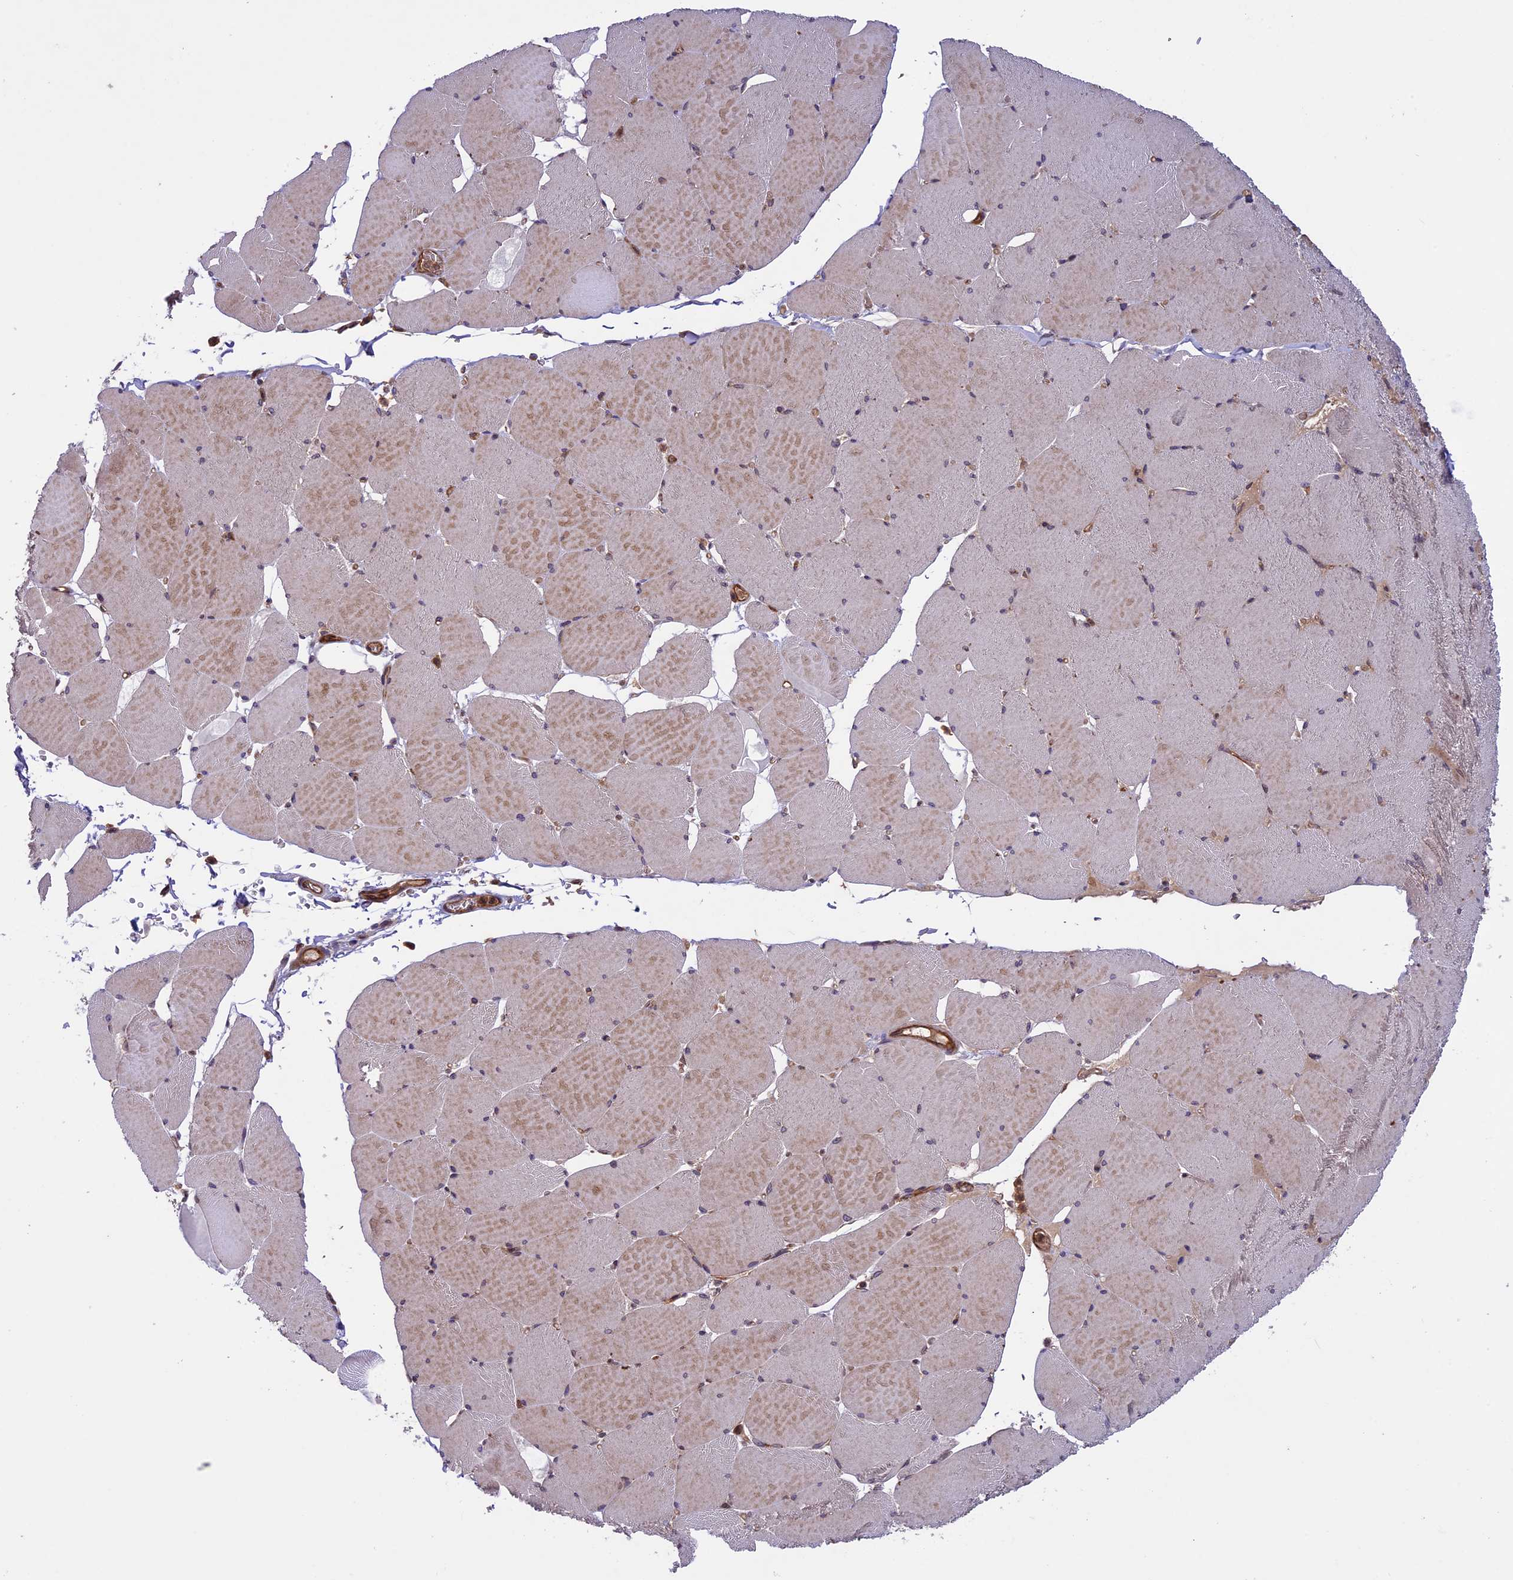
{"staining": {"intensity": "weak", "quantity": ">75%", "location": "cytoplasmic/membranous,nuclear"}, "tissue": "skeletal muscle", "cell_type": "Myocytes", "image_type": "normal", "snomed": [{"axis": "morphology", "description": "Normal tissue, NOS"}, {"axis": "topography", "description": "Skeletal muscle"}, {"axis": "topography", "description": "Head-Neck"}], "caption": "Immunohistochemical staining of benign human skeletal muscle demonstrates >75% levels of weak cytoplasmic/membranous,nuclear protein staining in approximately >75% of myocytes. (DAB (3,3'-diaminobenzidine) = brown stain, brightfield microscopy at high magnification).", "gene": "CCDC125", "patient": {"sex": "male", "age": 66}}